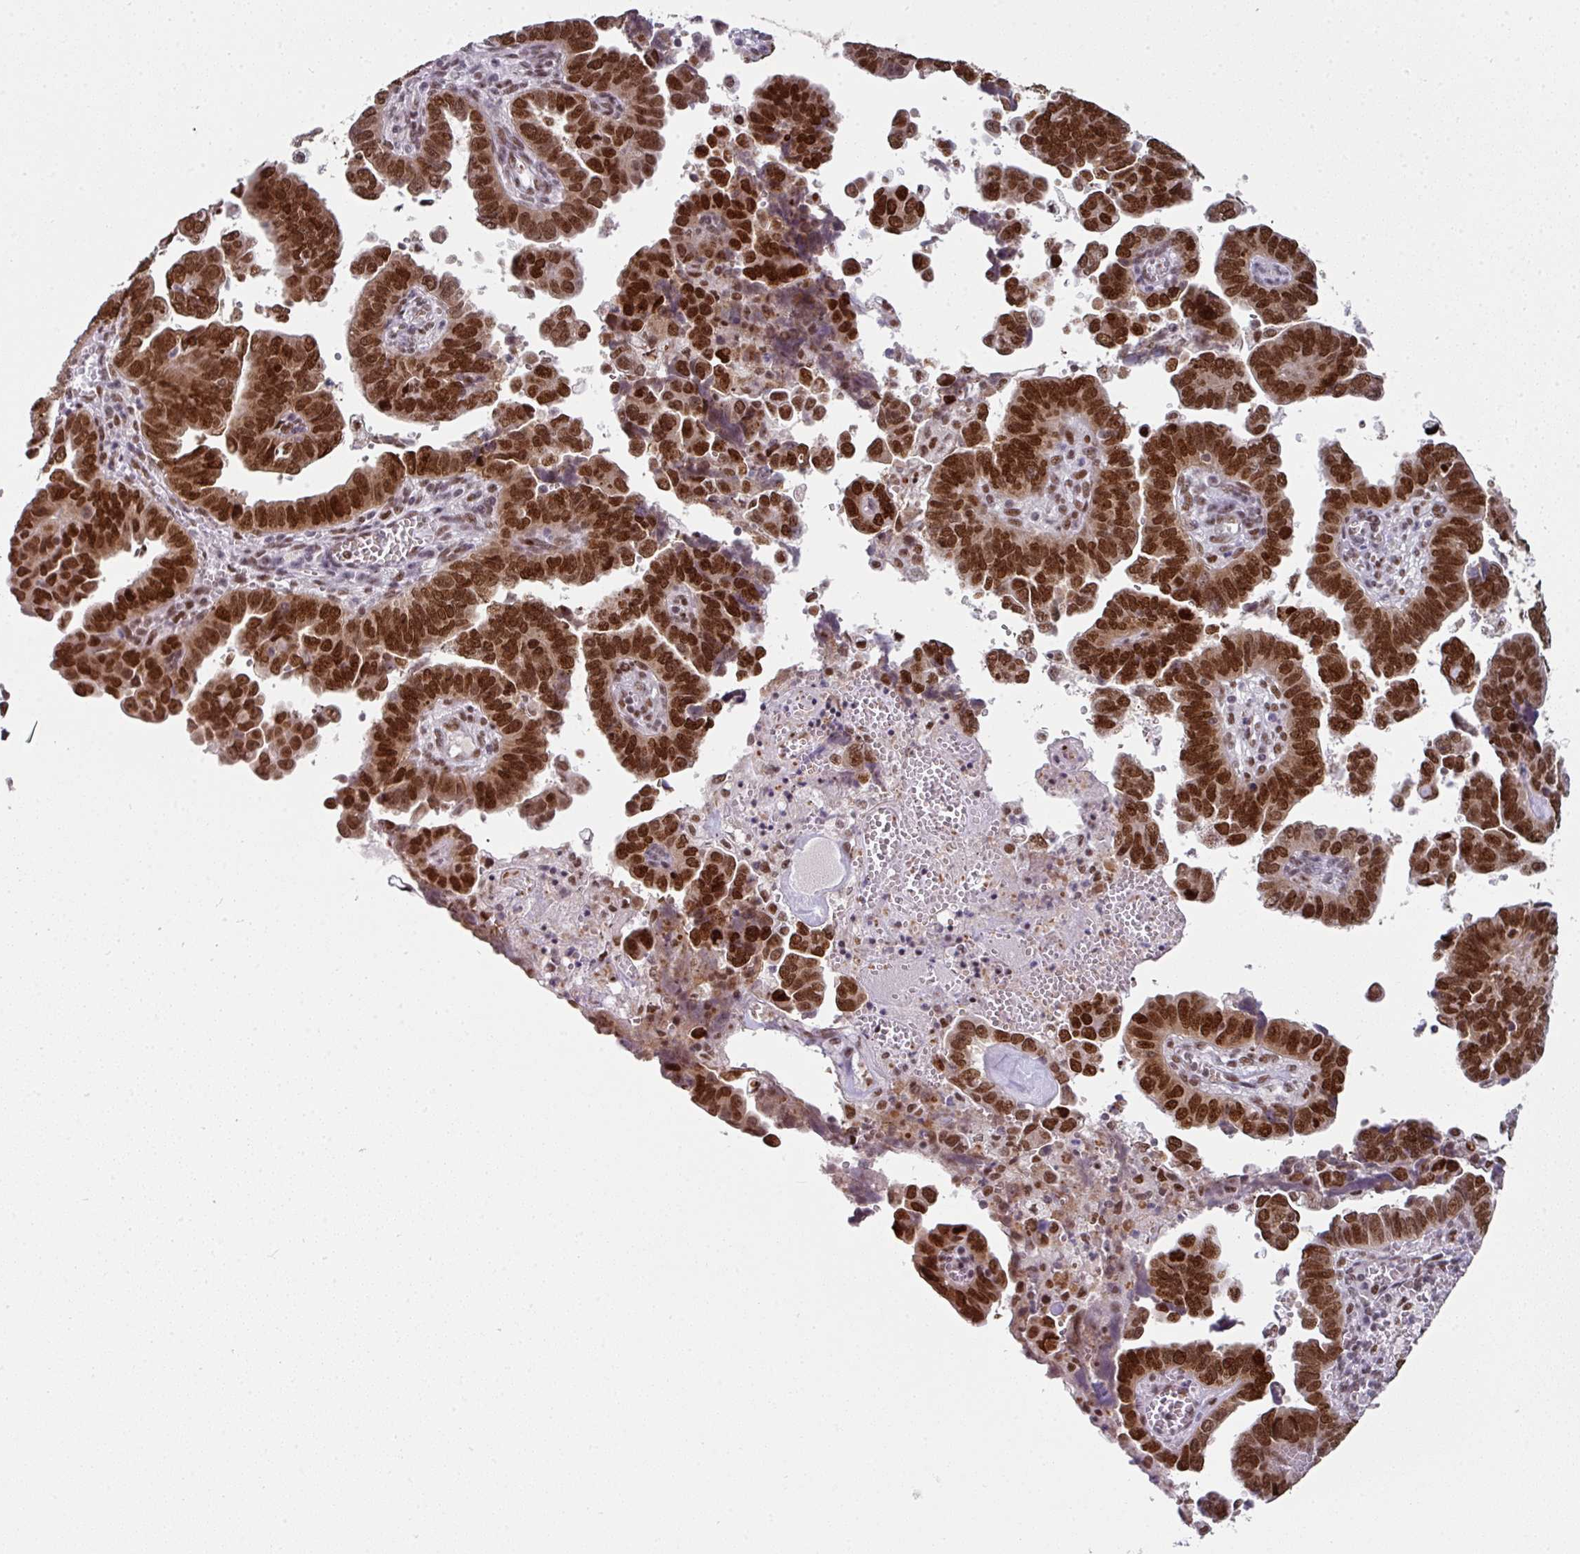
{"staining": {"intensity": "strong", "quantity": ">75%", "location": "nuclear"}, "tissue": "endometrial cancer", "cell_type": "Tumor cells", "image_type": "cancer", "snomed": [{"axis": "morphology", "description": "Adenocarcinoma, NOS"}, {"axis": "topography", "description": "Endometrium"}], "caption": "Immunohistochemistry of human adenocarcinoma (endometrial) exhibits high levels of strong nuclear positivity in about >75% of tumor cells.", "gene": "RAD50", "patient": {"sex": "female", "age": 75}}